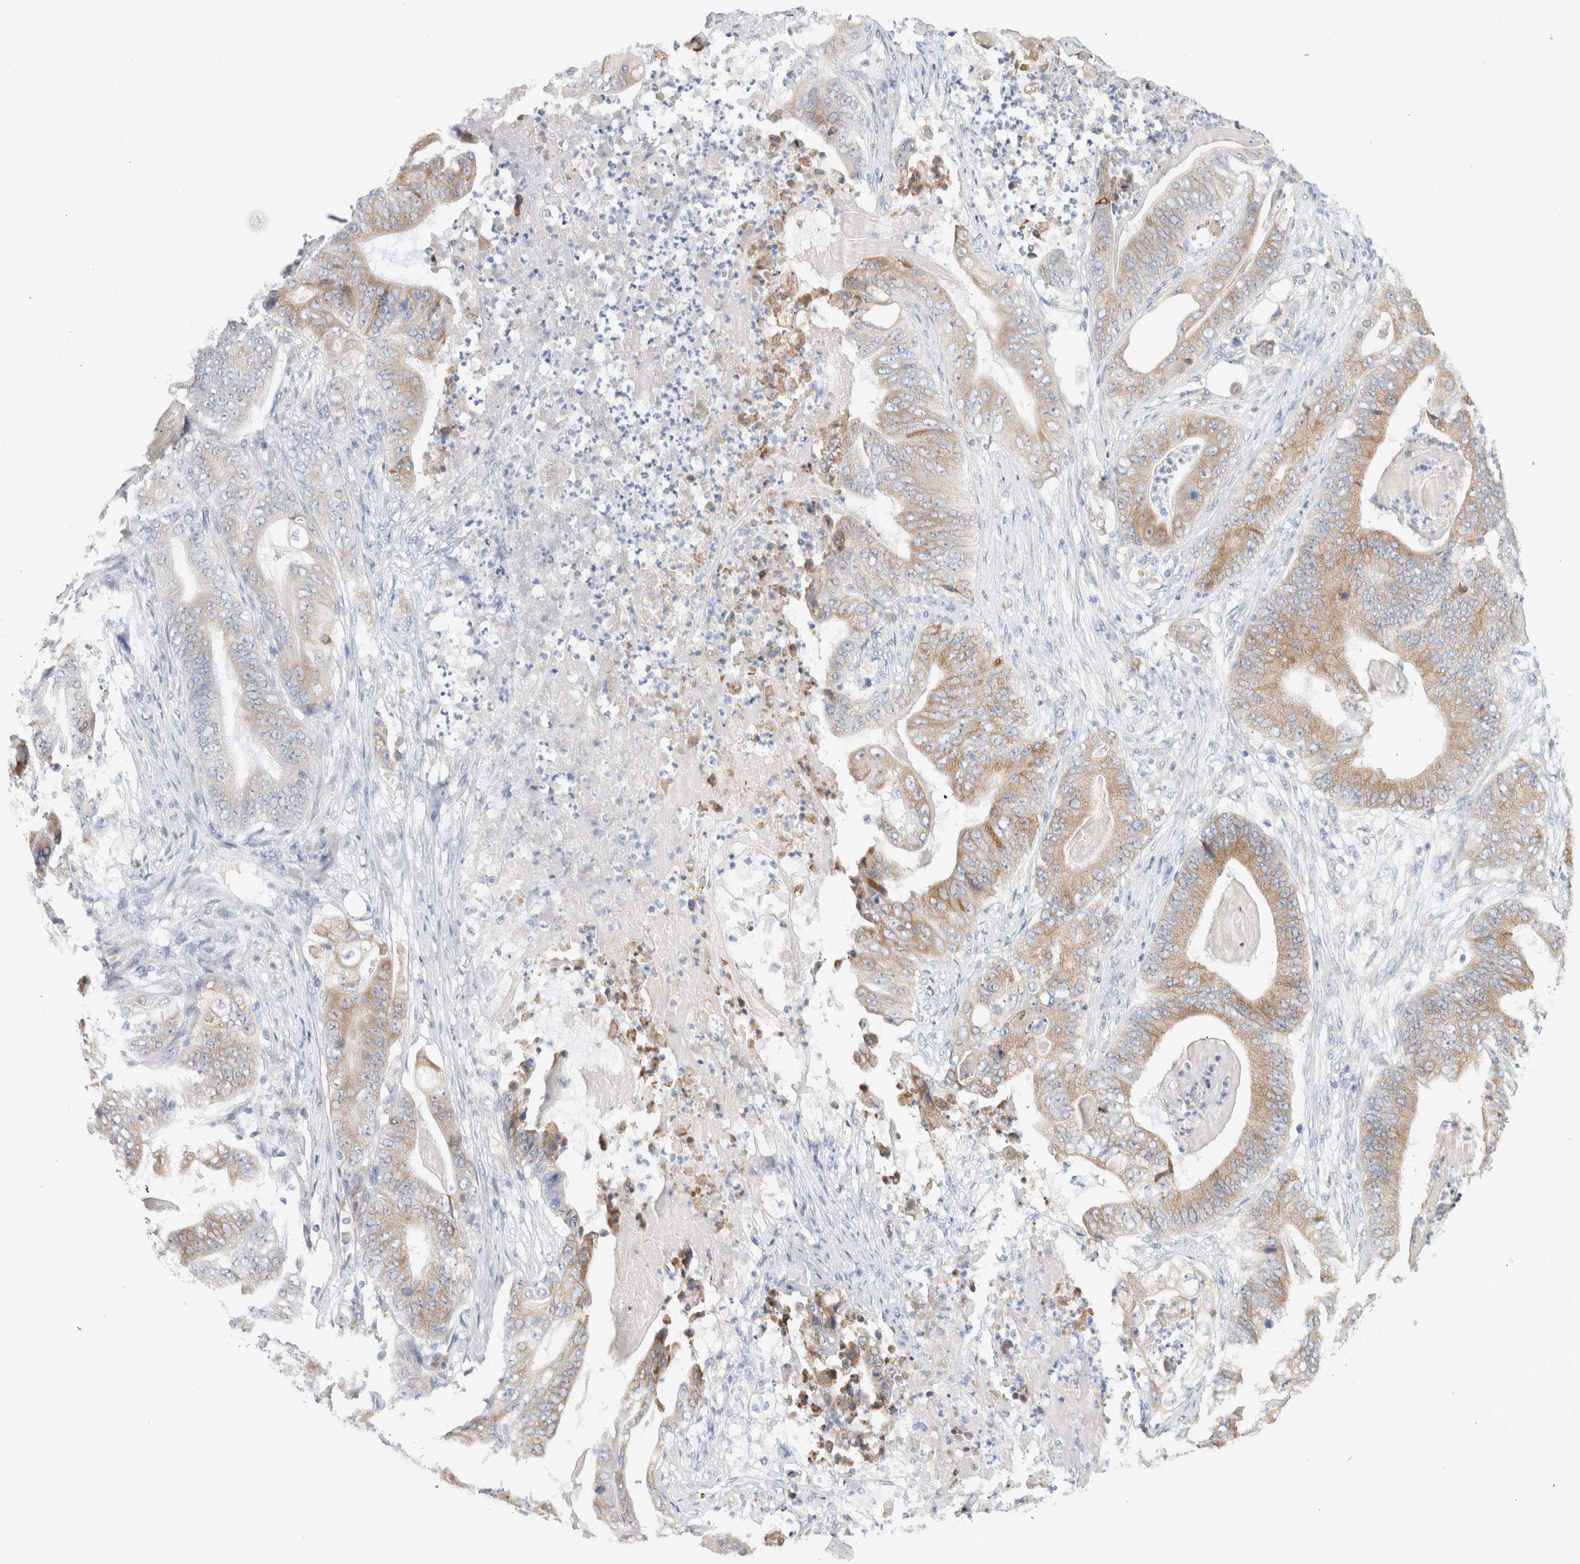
{"staining": {"intensity": "moderate", "quantity": "<25%", "location": "cytoplasmic/membranous"}, "tissue": "stomach cancer", "cell_type": "Tumor cells", "image_type": "cancer", "snomed": [{"axis": "morphology", "description": "Adenocarcinoma, NOS"}, {"axis": "topography", "description": "Stomach"}], "caption": "Protein staining reveals moderate cytoplasmic/membranous expression in approximately <25% of tumor cells in stomach adenocarcinoma.", "gene": "CSK", "patient": {"sex": "female", "age": 73}}